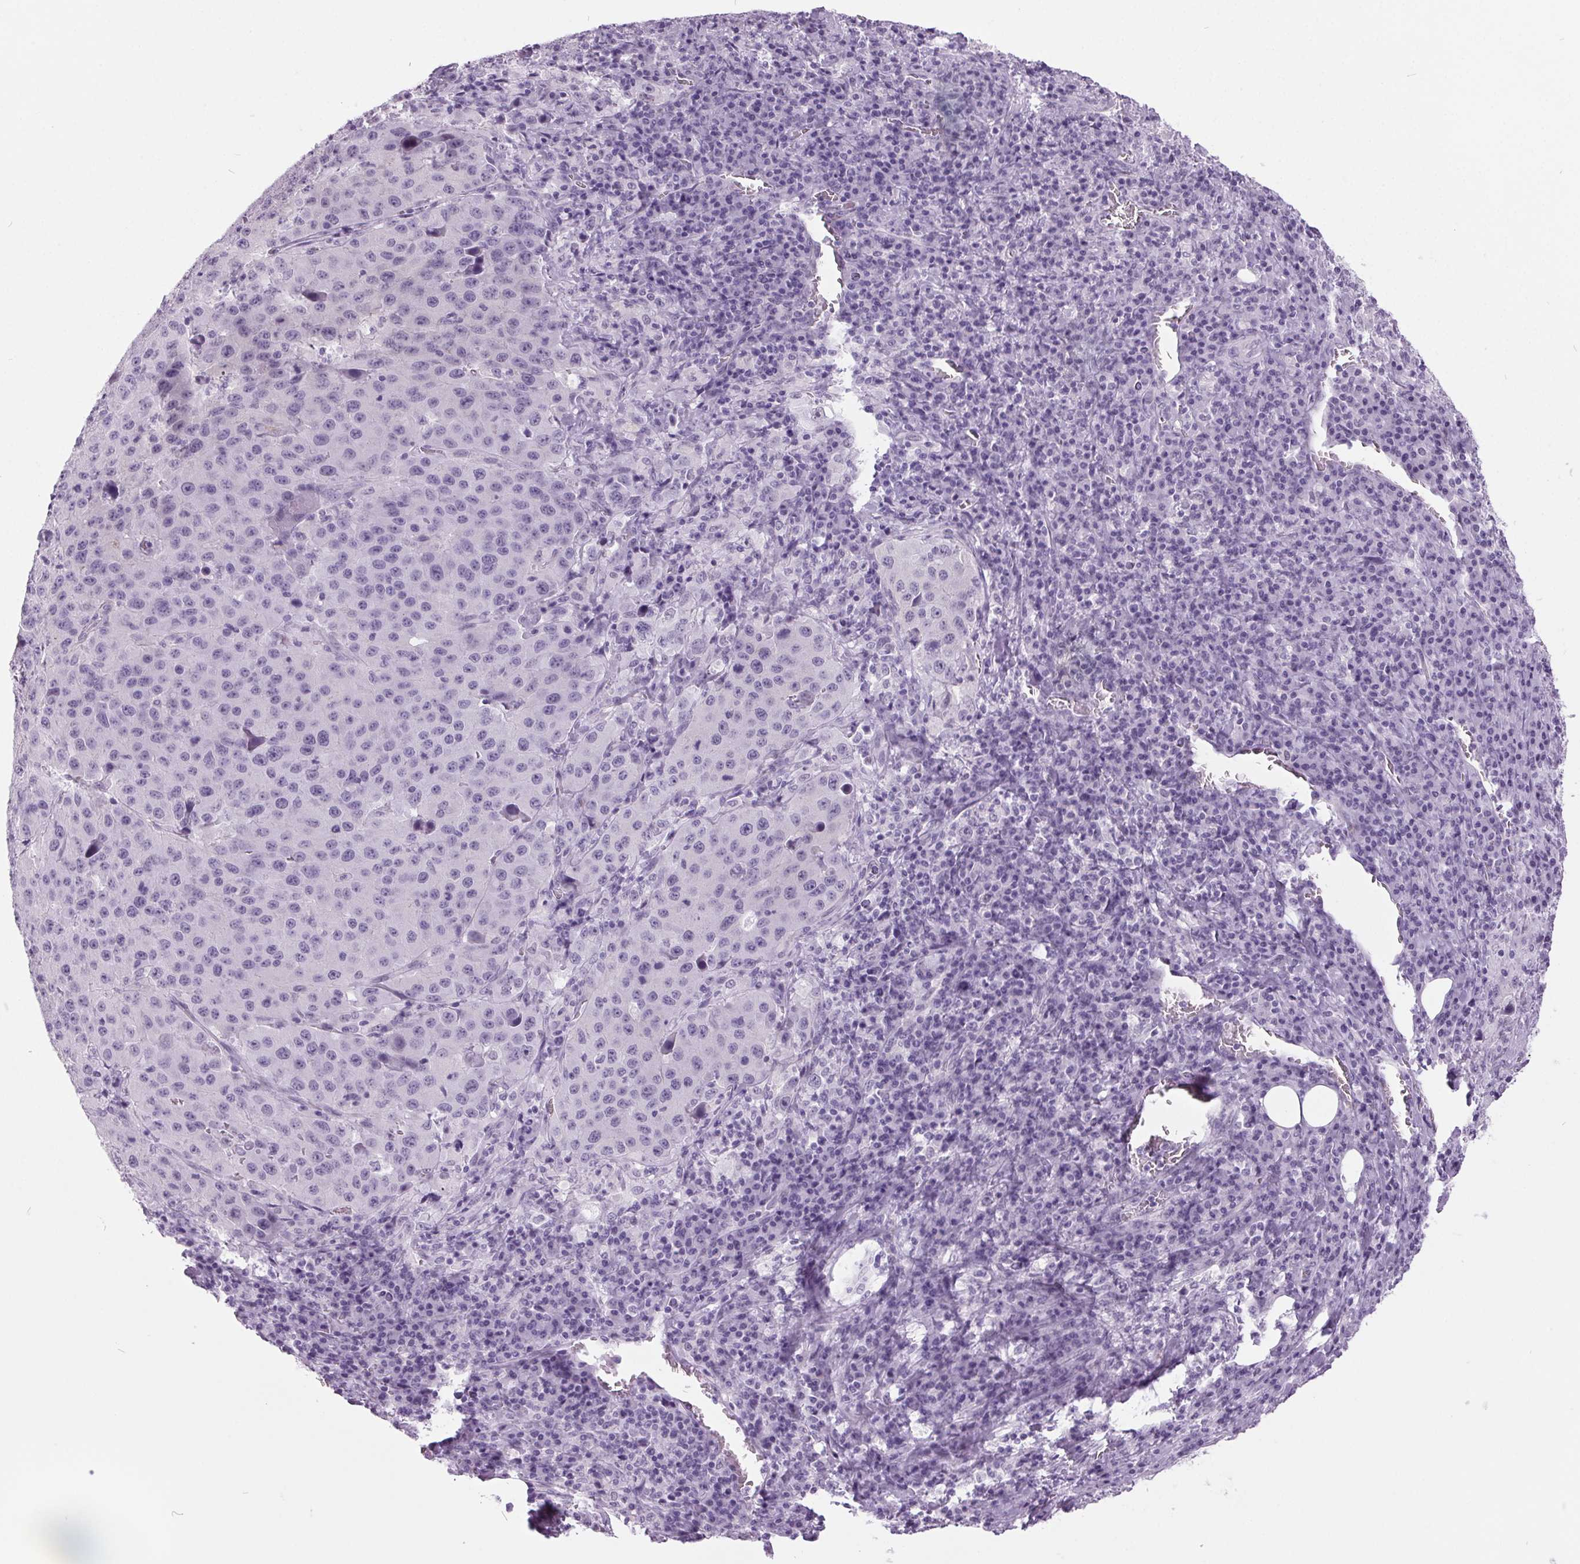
{"staining": {"intensity": "negative", "quantity": "none", "location": "none"}, "tissue": "stomach cancer", "cell_type": "Tumor cells", "image_type": "cancer", "snomed": [{"axis": "morphology", "description": "Adenocarcinoma, NOS"}, {"axis": "topography", "description": "Stomach"}], "caption": "A micrograph of stomach adenocarcinoma stained for a protein displays no brown staining in tumor cells.", "gene": "ODAD2", "patient": {"sex": "male", "age": 71}}